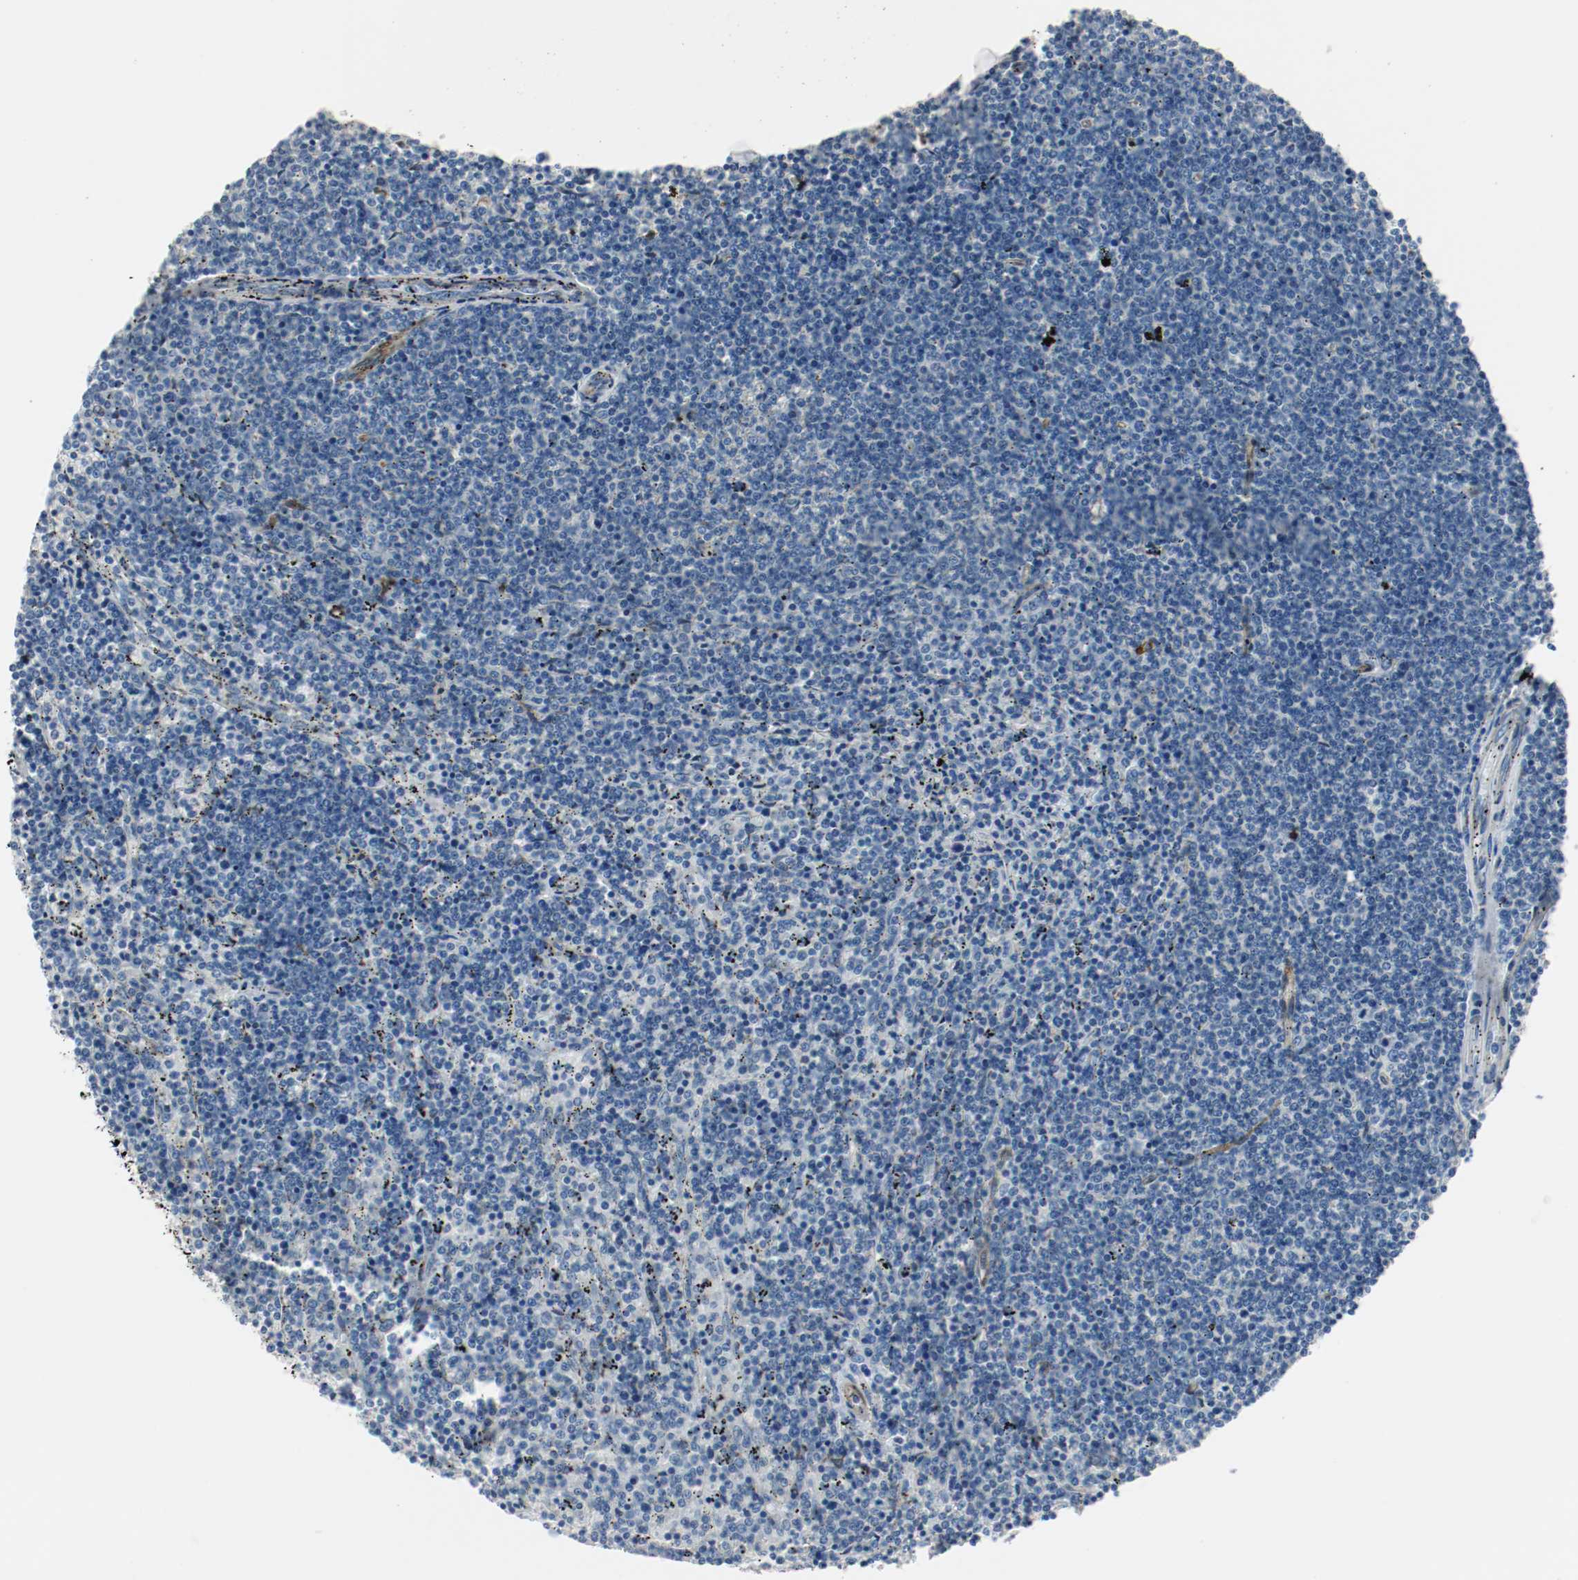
{"staining": {"intensity": "negative", "quantity": "none", "location": "none"}, "tissue": "lymphoma", "cell_type": "Tumor cells", "image_type": "cancer", "snomed": [{"axis": "morphology", "description": "Malignant lymphoma, non-Hodgkin's type, Low grade"}, {"axis": "topography", "description": "Spleen"}], "caption": "Tumor cells are negative for brown protein staining in low-grade malignant lymphoma, non-Hodgkin's type.", "gene": "LAMB1", "patient": {"sex": "female", "age": 50}}